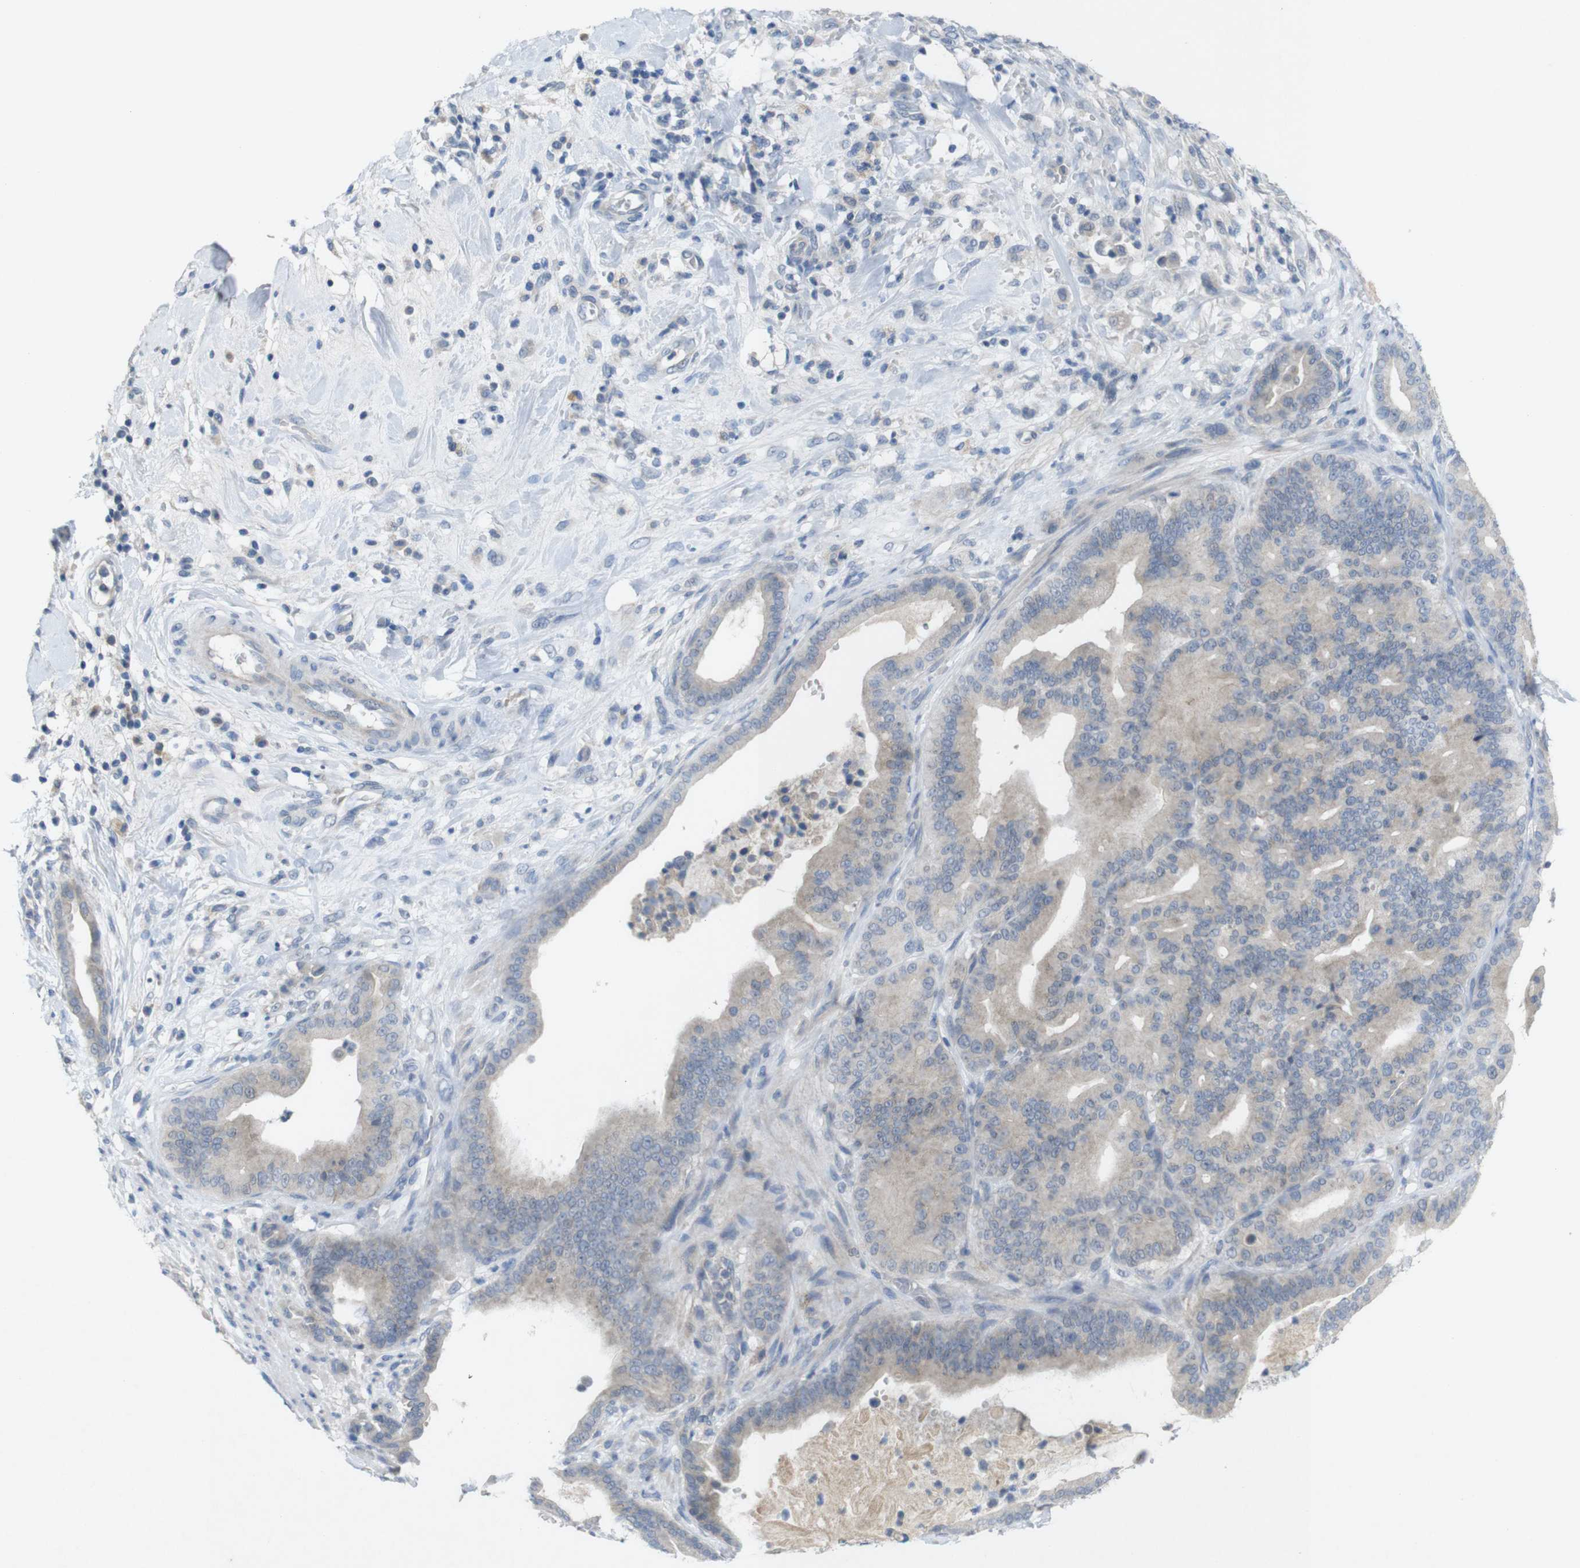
{"staining": {"intensity": "weak", "quantity": "25%-75%", "location": "cytoplasmic/membranous"}, "tissue": "pancreatic cancer", "cell_type": "Tumor cells", "image_type": "cancer", "snomed": [{"axis": "morphology", "description": "Adenocarcinoma, NOS"}, {"axis": "topography", "description": "Pancreas"}], "caption": "A brown stain highlights weak cytoplasmic/membranous staining of a protein in human pancreatic cancer (adenocarcinoma) tumor cells. The staining is performed using DAB (3,3'-diaminobenzidine) brown chromogen to label protein expression. The nuclei are counter-stained blue using hematoxylin.", "gene": "SLAMF7", "patient": {"sex": "male", "age": 63}}